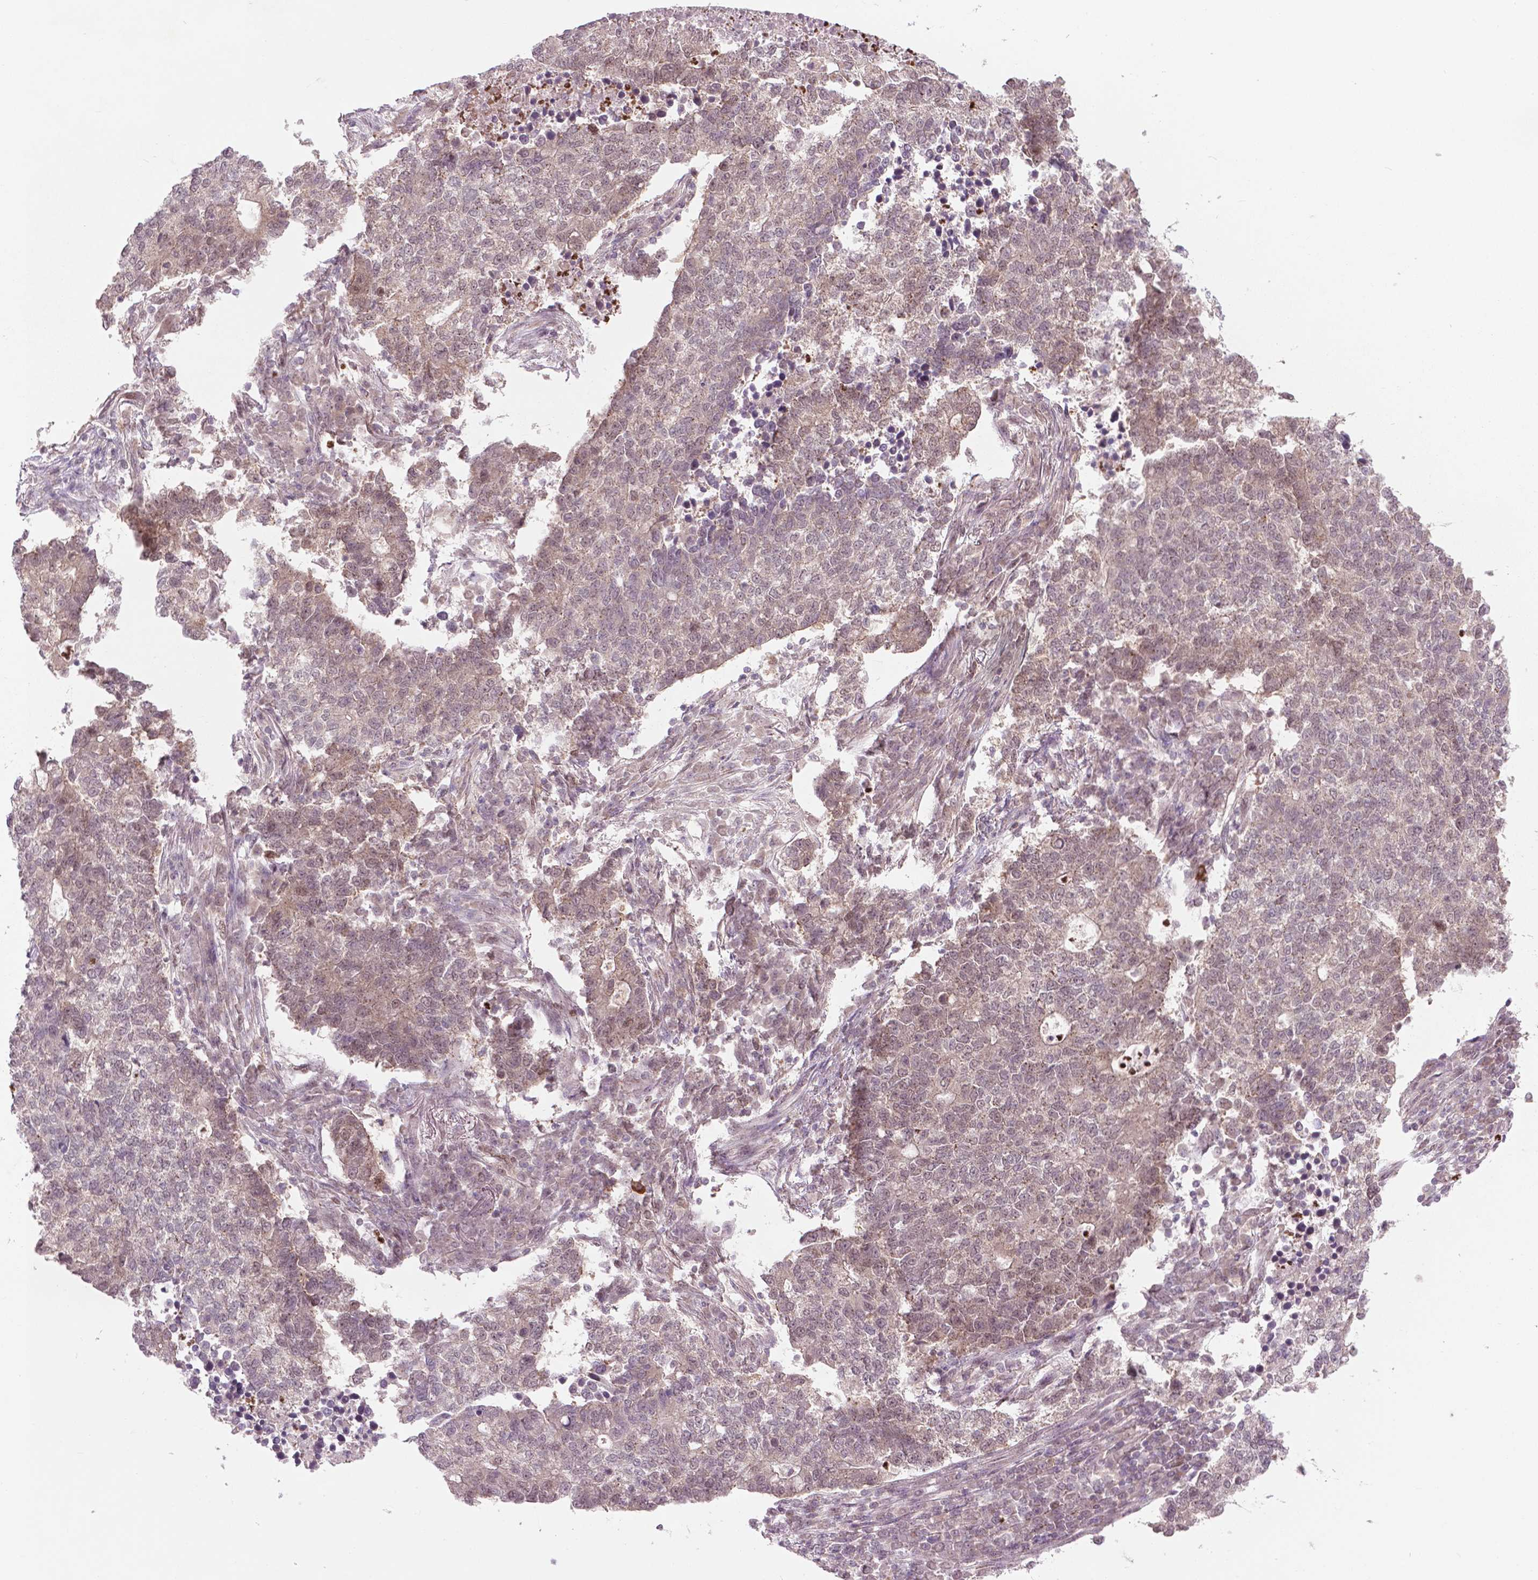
{"staining": {"intensity": "negative", "quantity": "none", "location": "none"}, "tissue": "lung cancer", "cell_type": "Tumor cells", "image_type": "cancer", "snomed": [{"axis": "morphology", "description": "Adenocarcinoma, NOS"}, {"axis": "topography", "description": "Lung"}], "caption": "DAB immunohistochemical staining of lung cancer exhibits no significant staining in tumor cells.", "gene": "NFAT5", "patient": {"sex": "male", "age": 57}}